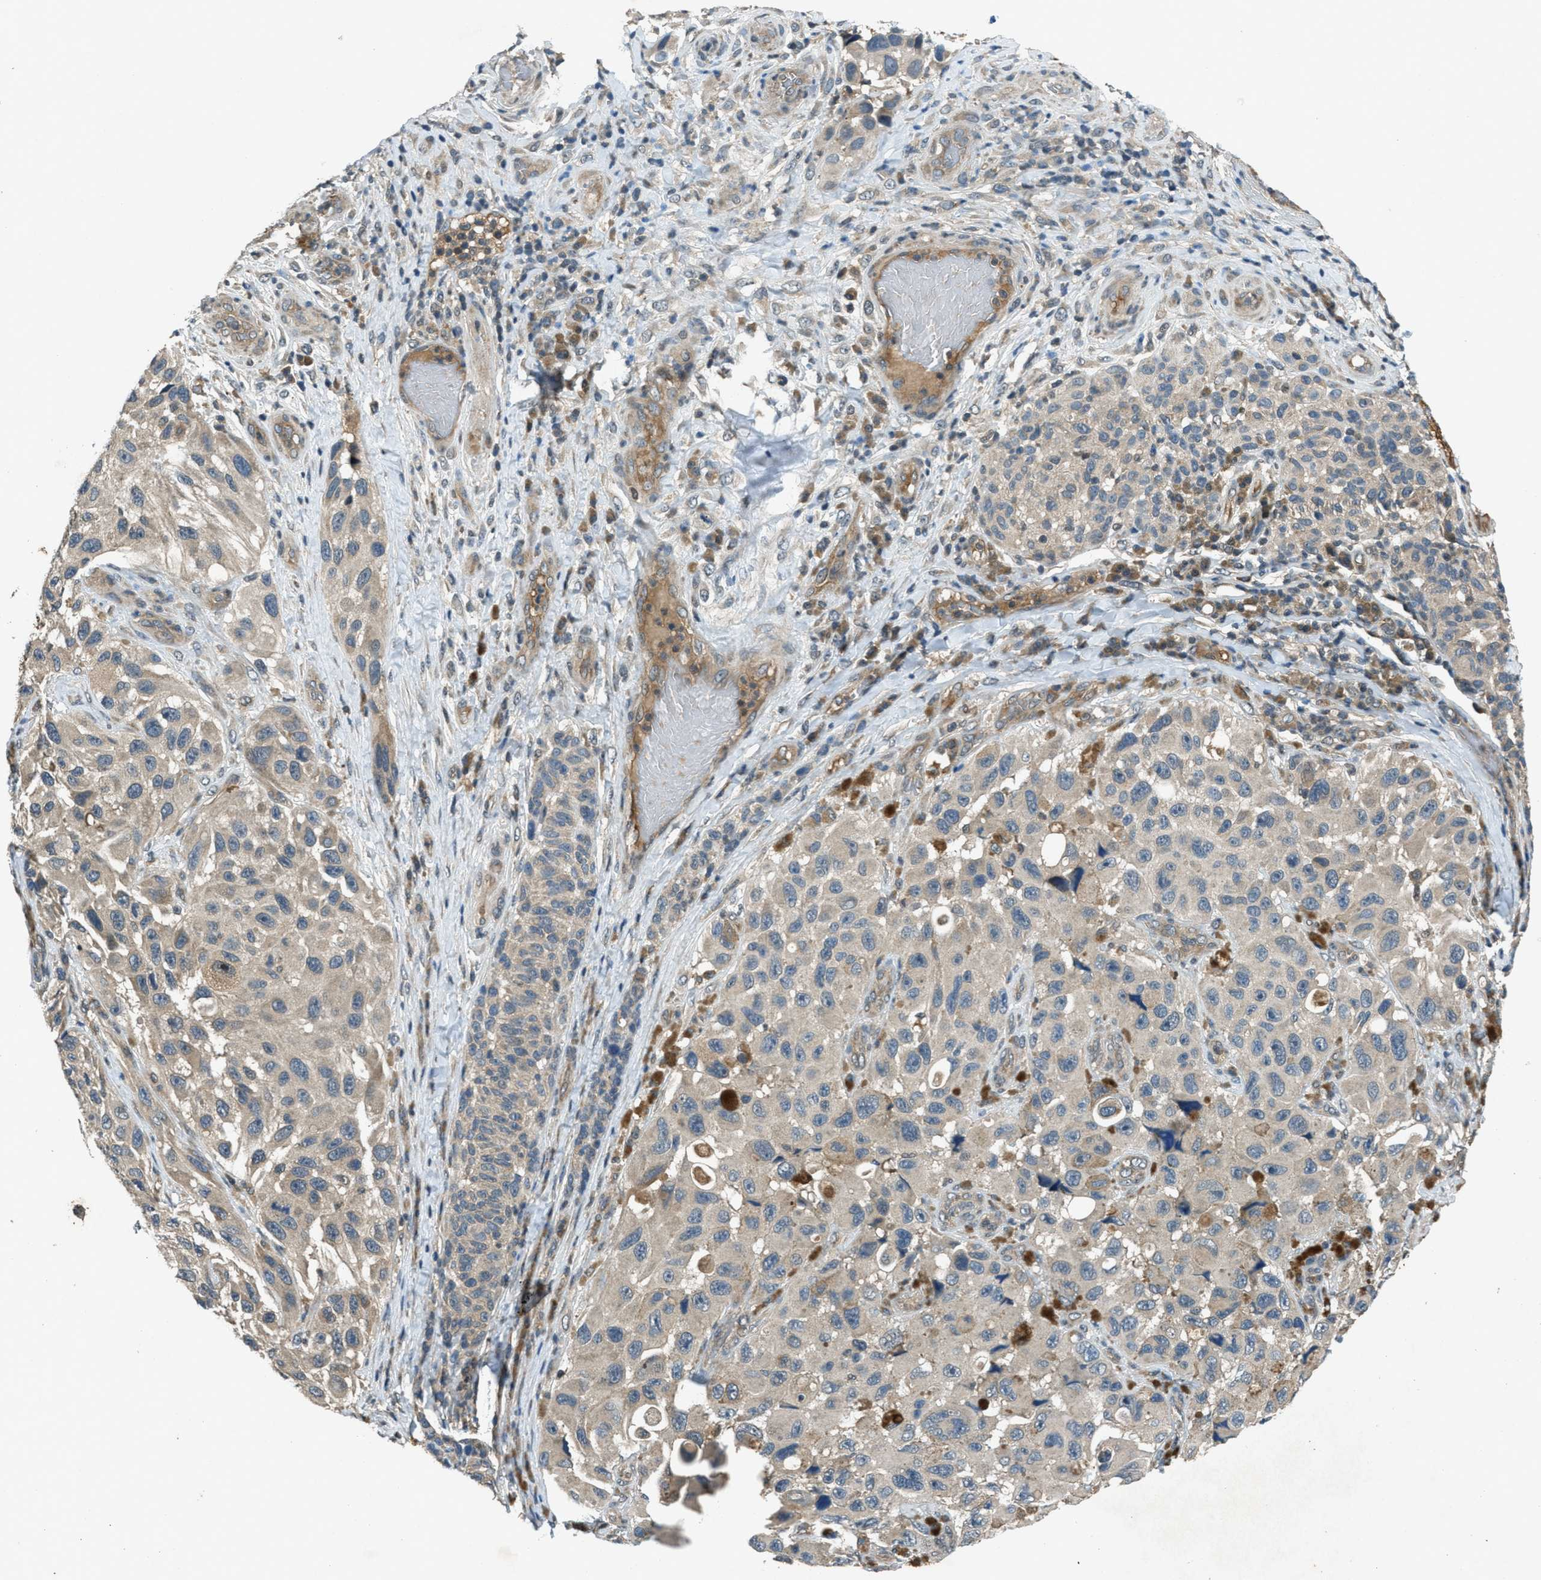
{"staining": {"intensity": "weak", "quantity": "<25%", "location": "cytoplasmic/membranous"}, "tissue": "melanoma", "cell_type": "Tumor cells", "image_type": "cancer", "snomed": [{"axis": "morphology", "description": "Malignant melanoma, NOS"}, {"axis": "topography", "description": "Skin"}], "caption": "Tumor cells show no significant positivity in malignant melanoma.", "gene": "DUSP6", "patient": {"sex": "female", "age": 73}}